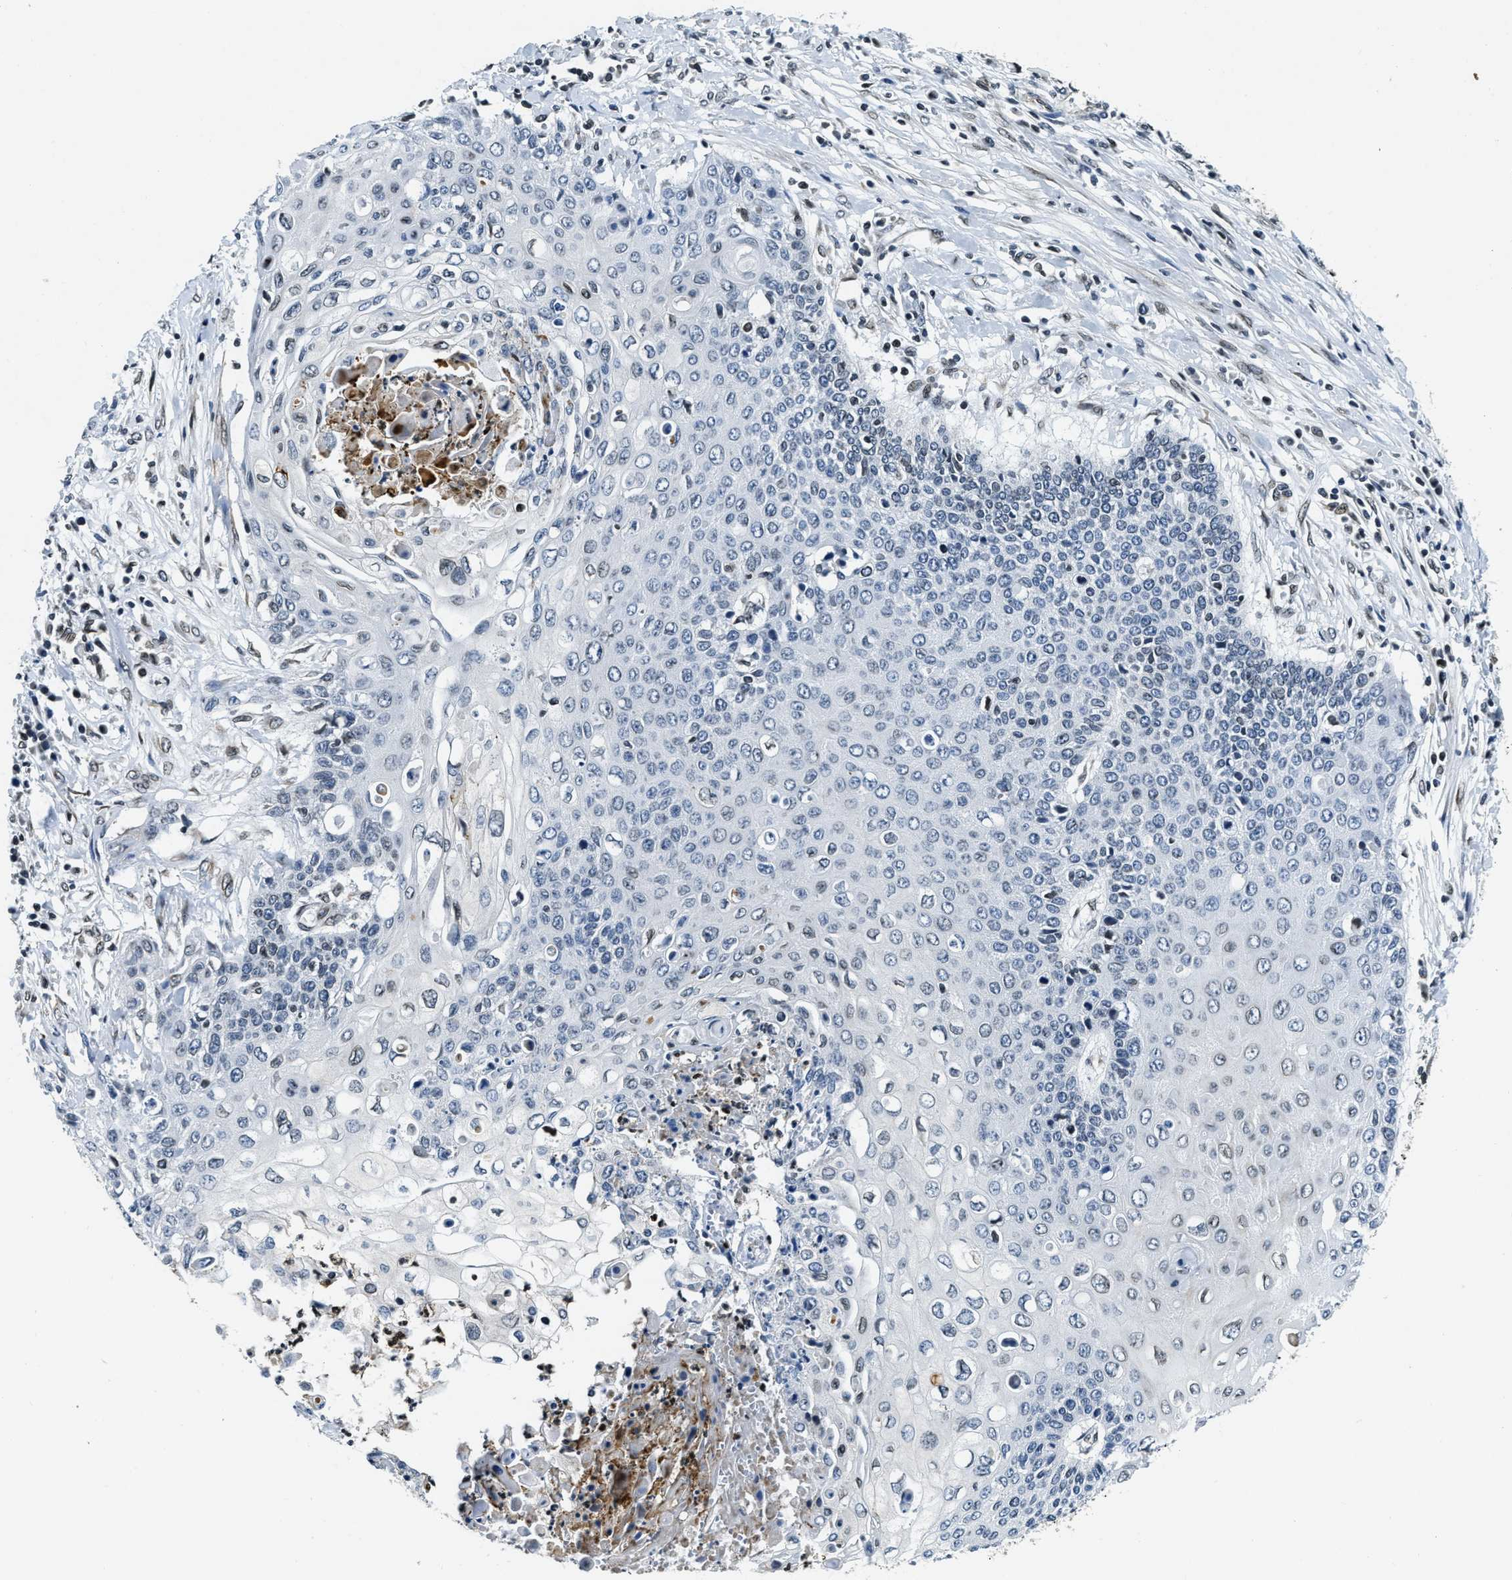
{"staining": {"intensity": "negative", "quantity": "none", "location": "none"}, "tissue": "cervical cancer", "cell_type": "Tumor cells", "image_type": "cancer", "snomed": [{"axis": "morphology", "description": "Squamous cell carcinoma, NOS"}, {"axis": "topography", "description": "Cervix"}], "caption": "Tumor cells show no significant protein positivity in cervical cancer.", "gene": "ZC3HC1", "patient": {"sex": "female", "age": 39}}